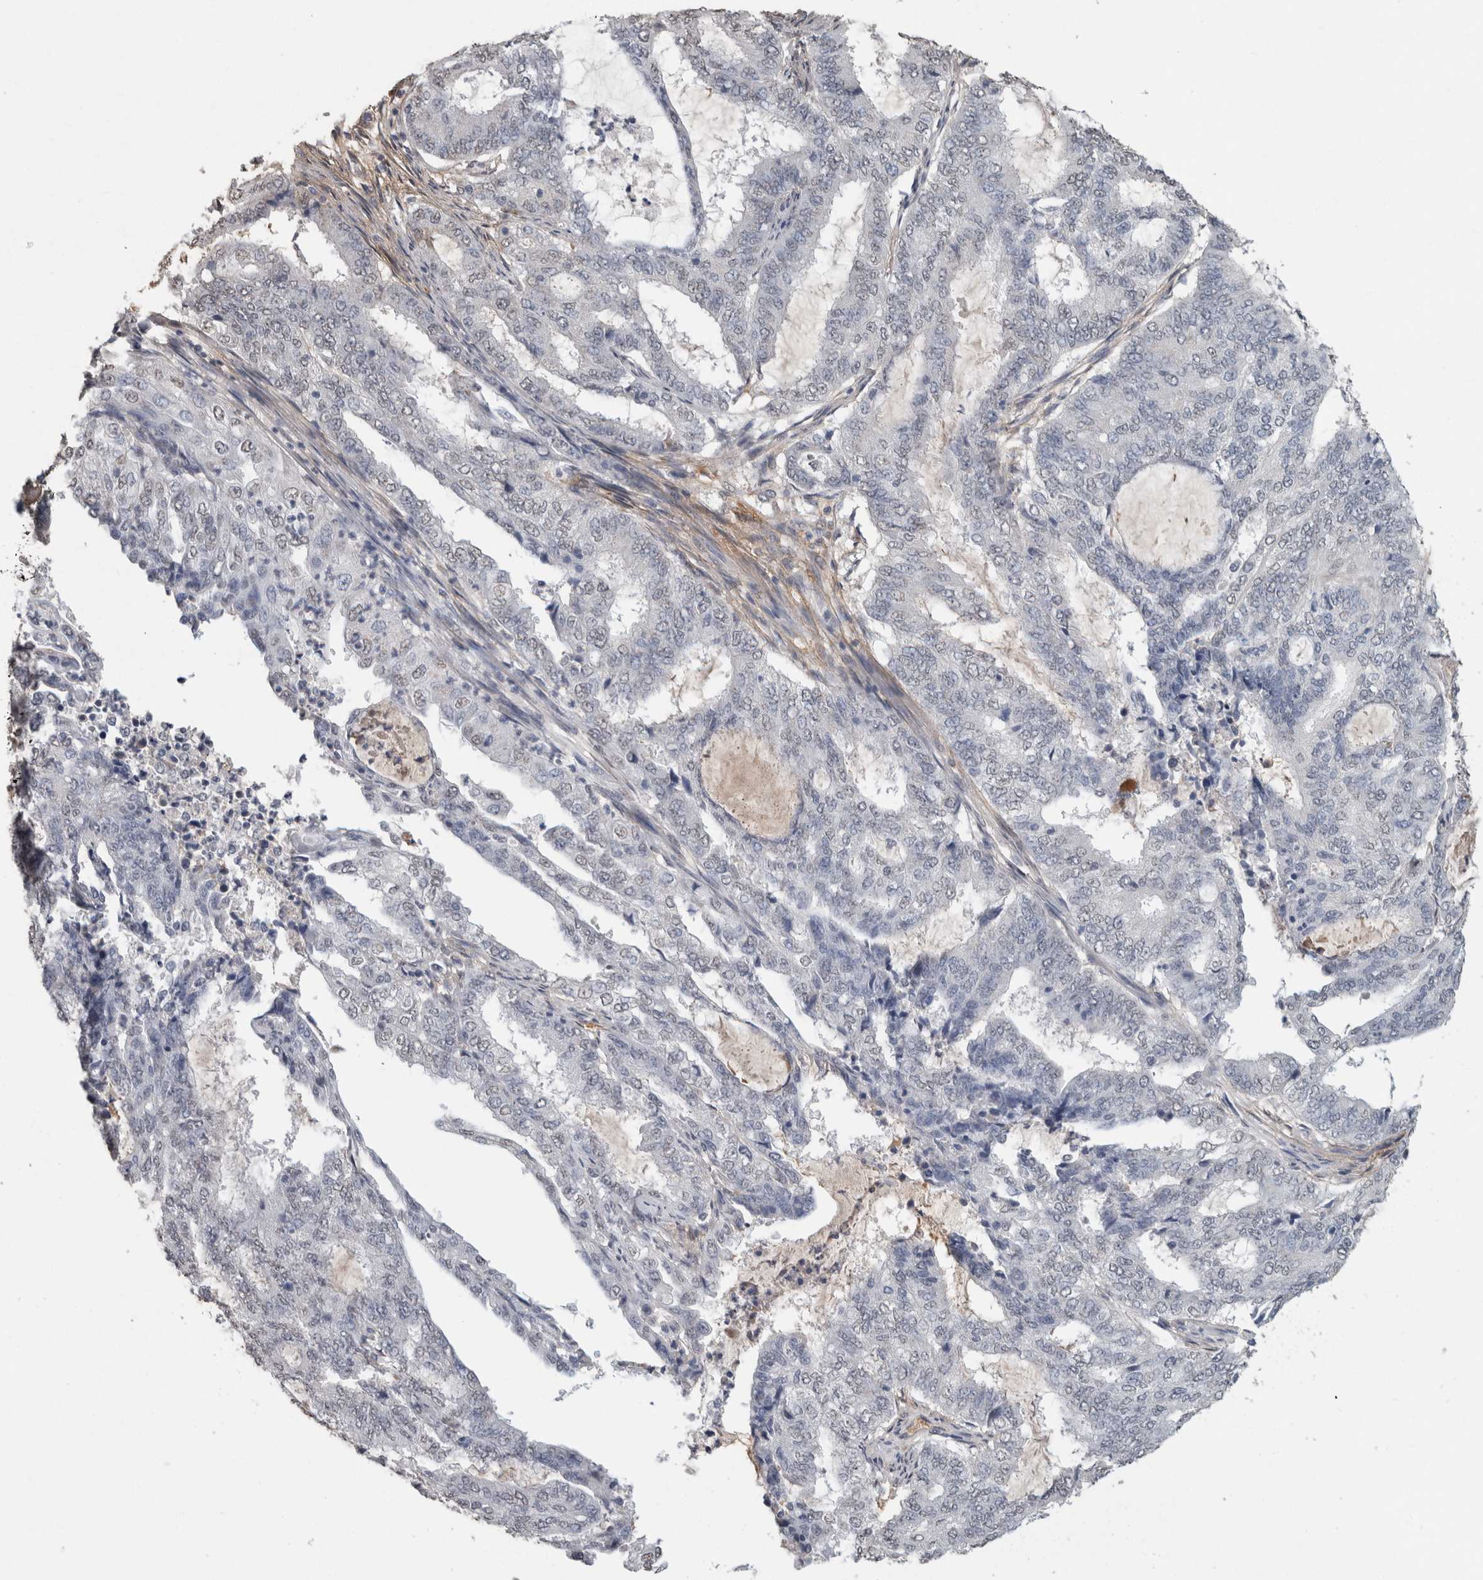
{"staining": {"intensity": "negative", "quantity": "none", "location": "none"}, "tissue": "endometrial cancer", "cell_type": "Tumor cells", "image_type": "cancer", "snomed": [{"axis": "morphology", "description": "Adenocarcinoma, NOS"}, {"axis": "topography", "description": "Endometrium"}], "caption": "Immunohistochemistry micrograph of neoplastic tissue: human endometrial cancer (adenocarcinoma) stained with DAB demonstrates no significant protein positivity in tumor cells.", "gene": "LTBP1", "patient": {"sex": "female", "age": 51}}